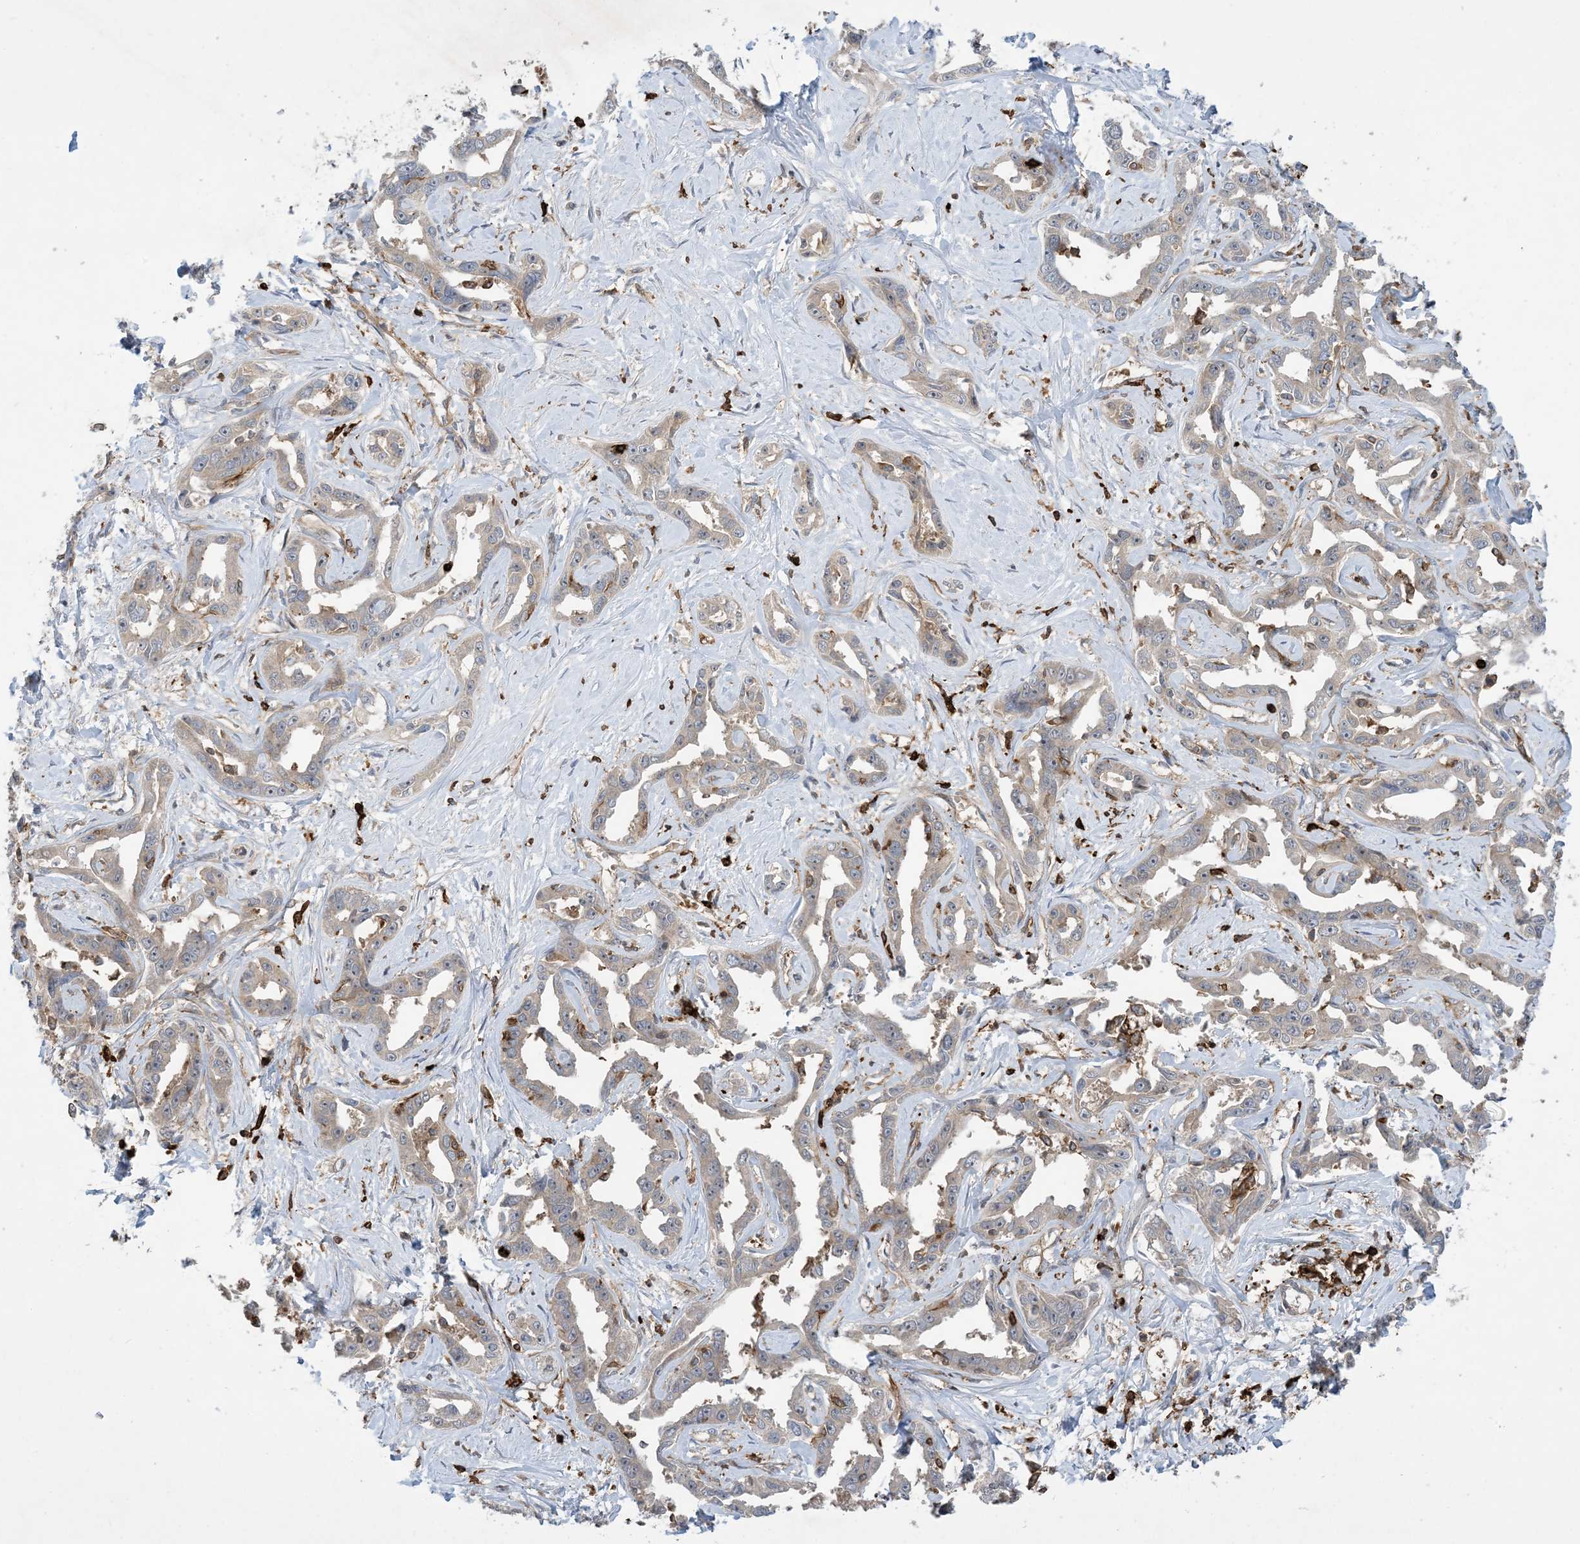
{"staining": {"intensity": "weak", "quantity": "<25%", "location": "cytoplasmic/membranous"}, "tissue": "liver cancer", "cell_type": "Tumor cells", "image_type": "cancer", "snomed": [{"axis": "morphology", "description": "Cholangiocarcinoma"}, {"axis": "topography", "description": "Liver"}], "caption": "Photomicrograph shows no protein staining in tumor cells of liver cancer tissue. Brightfield microscopy of IHC stained with DAB (brown) and hematoxylin (blue), captured at high magnification.", "gene": "AK9", "patient": {"sex": "male", "age": 59}}